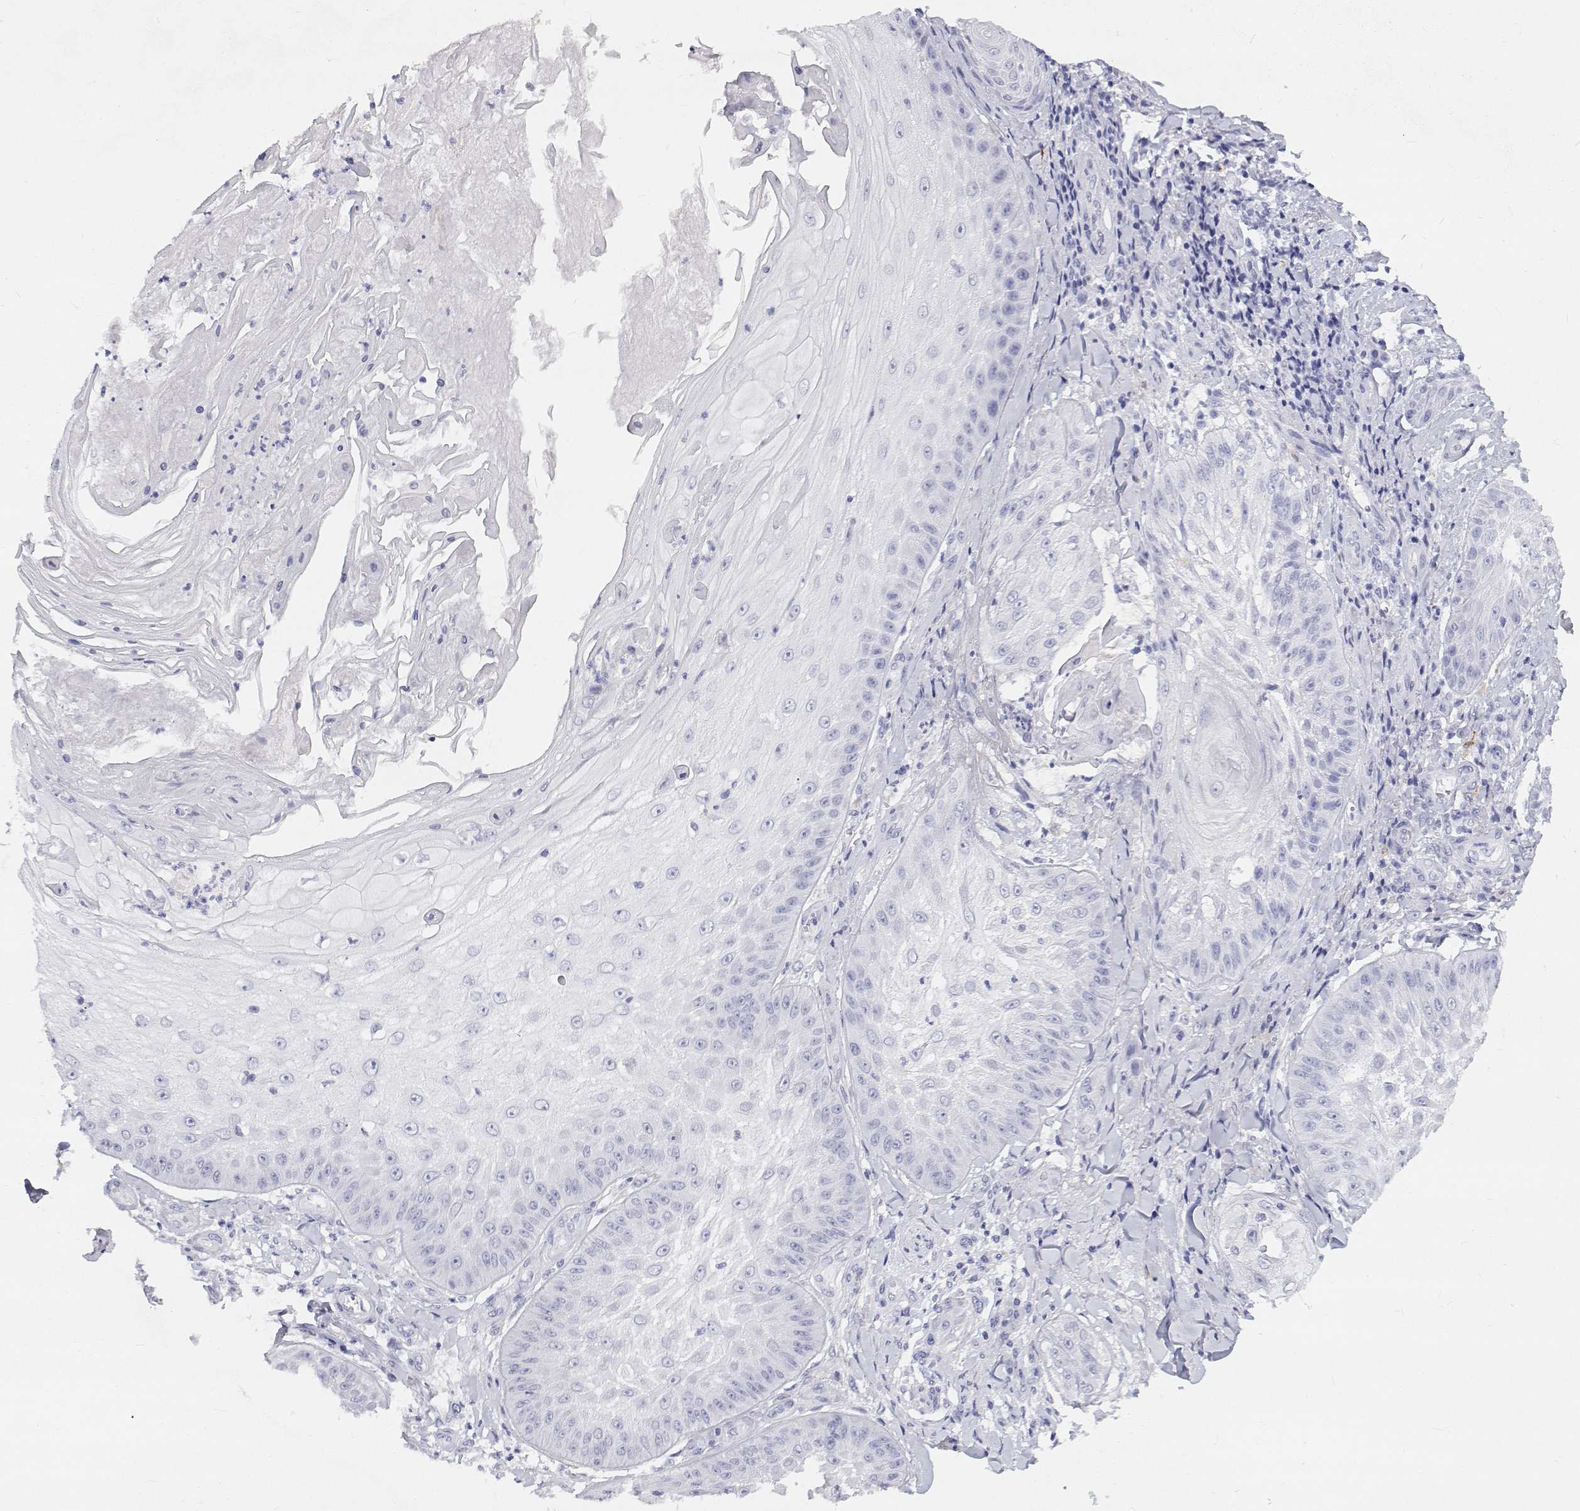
{"staining": {"intensity": "negative", "quantity": "none", "location": "none"}, "tissue": "skin cancer", "cell_type": "Tumor cells", "image_type": "cancer", "snomed": [{"axis": "morphology", "description": "Squamous cell carcinoma, NOS"}, {"axis": "topography", "description": "Skin"}], "caption": "Immunohistochemical staining of human skin cancer exhibits no significant staining in tumor cells.", "gene": "NCR2", "patient": {"sex": "male", "age": 70}}